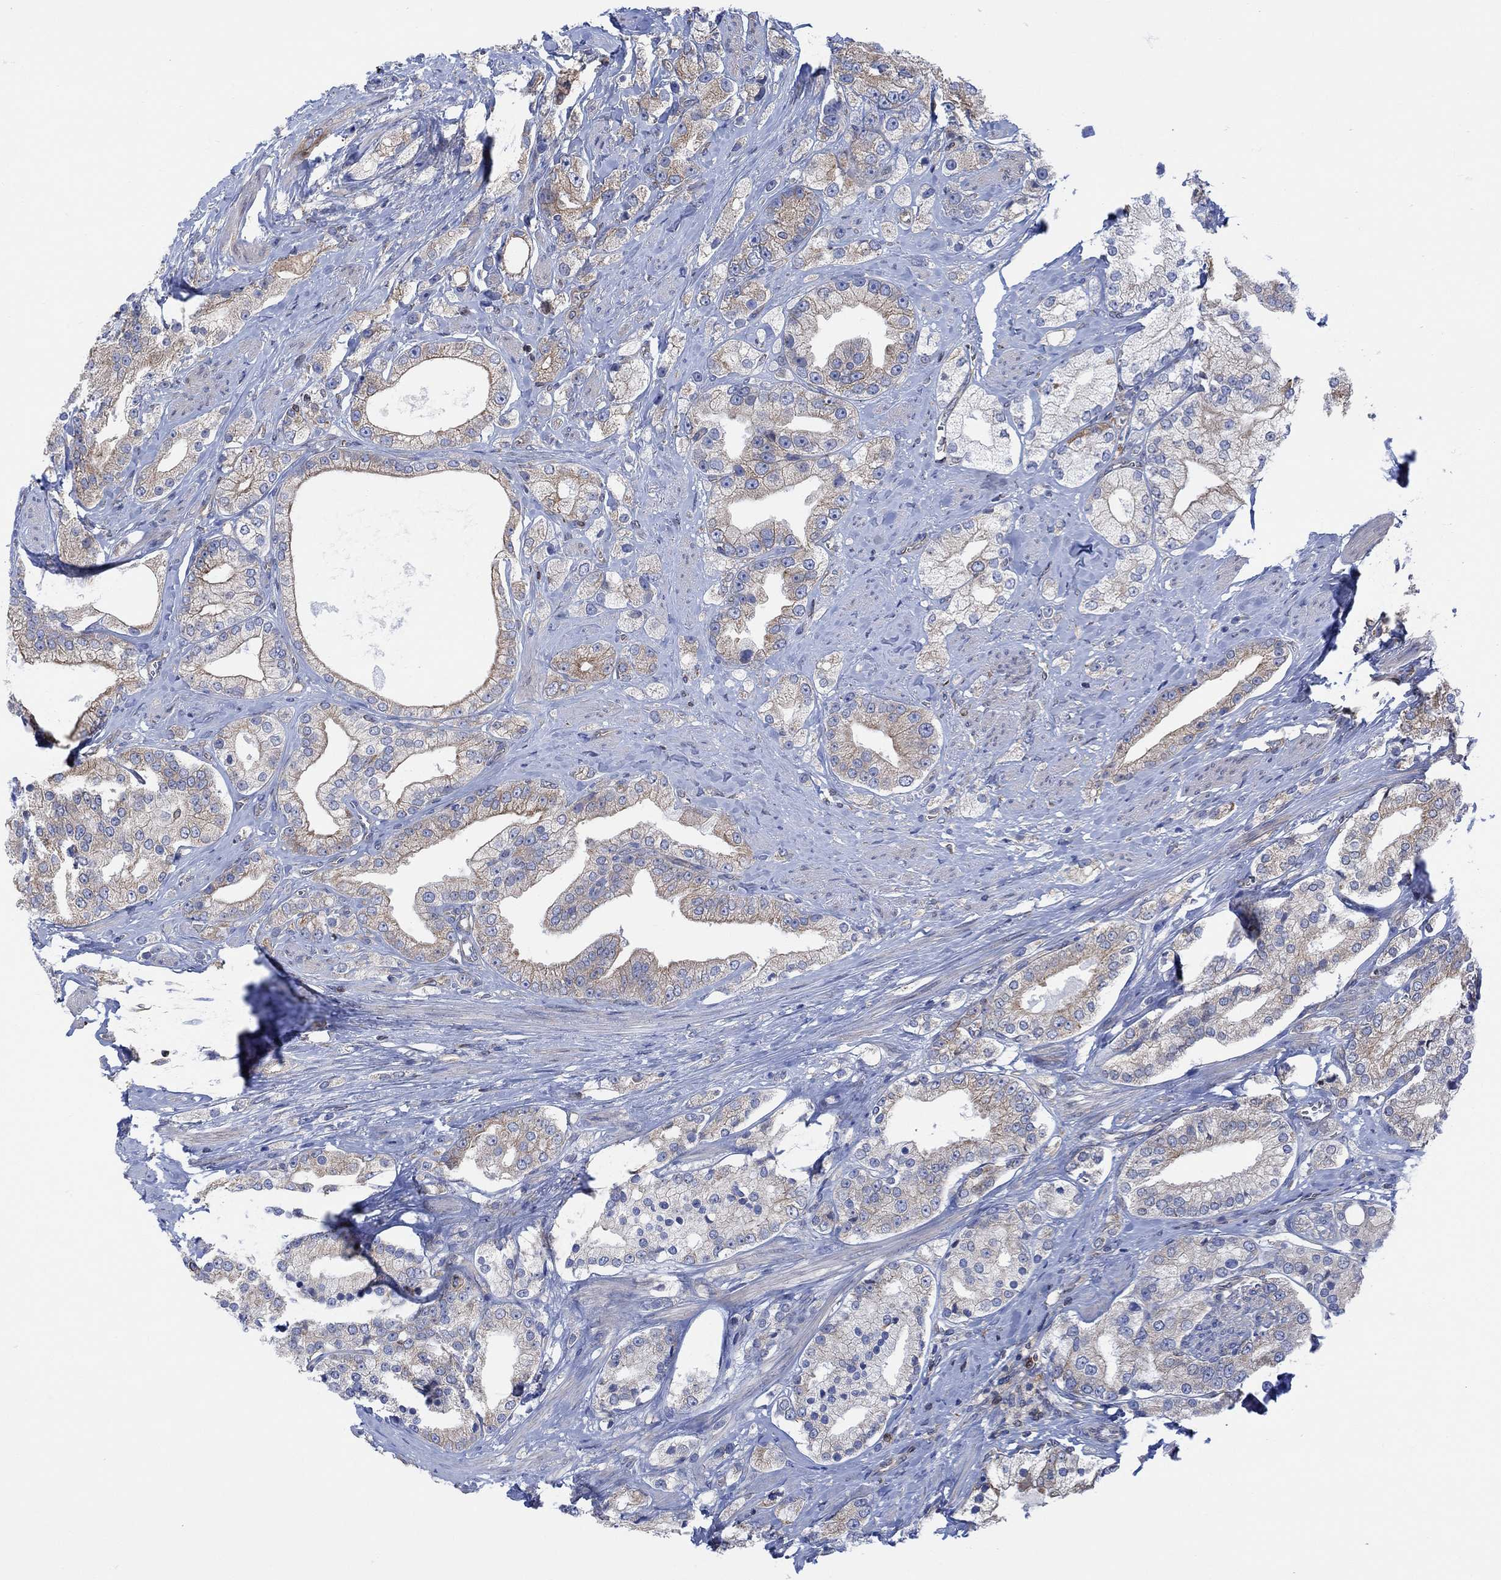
{"staining": {"intensity": "moderate", "quantity": "<25%", "location": "cytoplasmic/membranous"}, "tissue": "prostate cancer", "cell_type": "Tumor cells", "image_type": "cancer", "snomed": [{"axis": "morphology", "description": "Adenocarcinoma, NOS"}, {"axis": "topography", "description": "Prostate and seminal vesicle, NOS"}, {"axis": "topography", "description": "Prostate"}], "caption": "Immunohistochemistry (IHC) of human prostate cancer (adenocarcinoma) reveals low levels of moderate cytoplasmic/membranous staining in about <25% of tumor cells. The staining was performed using DAB (3,3'-diaminobenzidine) to visualize the protein expression in brown, while the nuclei were stained in blue with hematoxylin (Magnification: 20x).", "gene": "GBP5", "patient": {"sex": "male", "age": 67}}